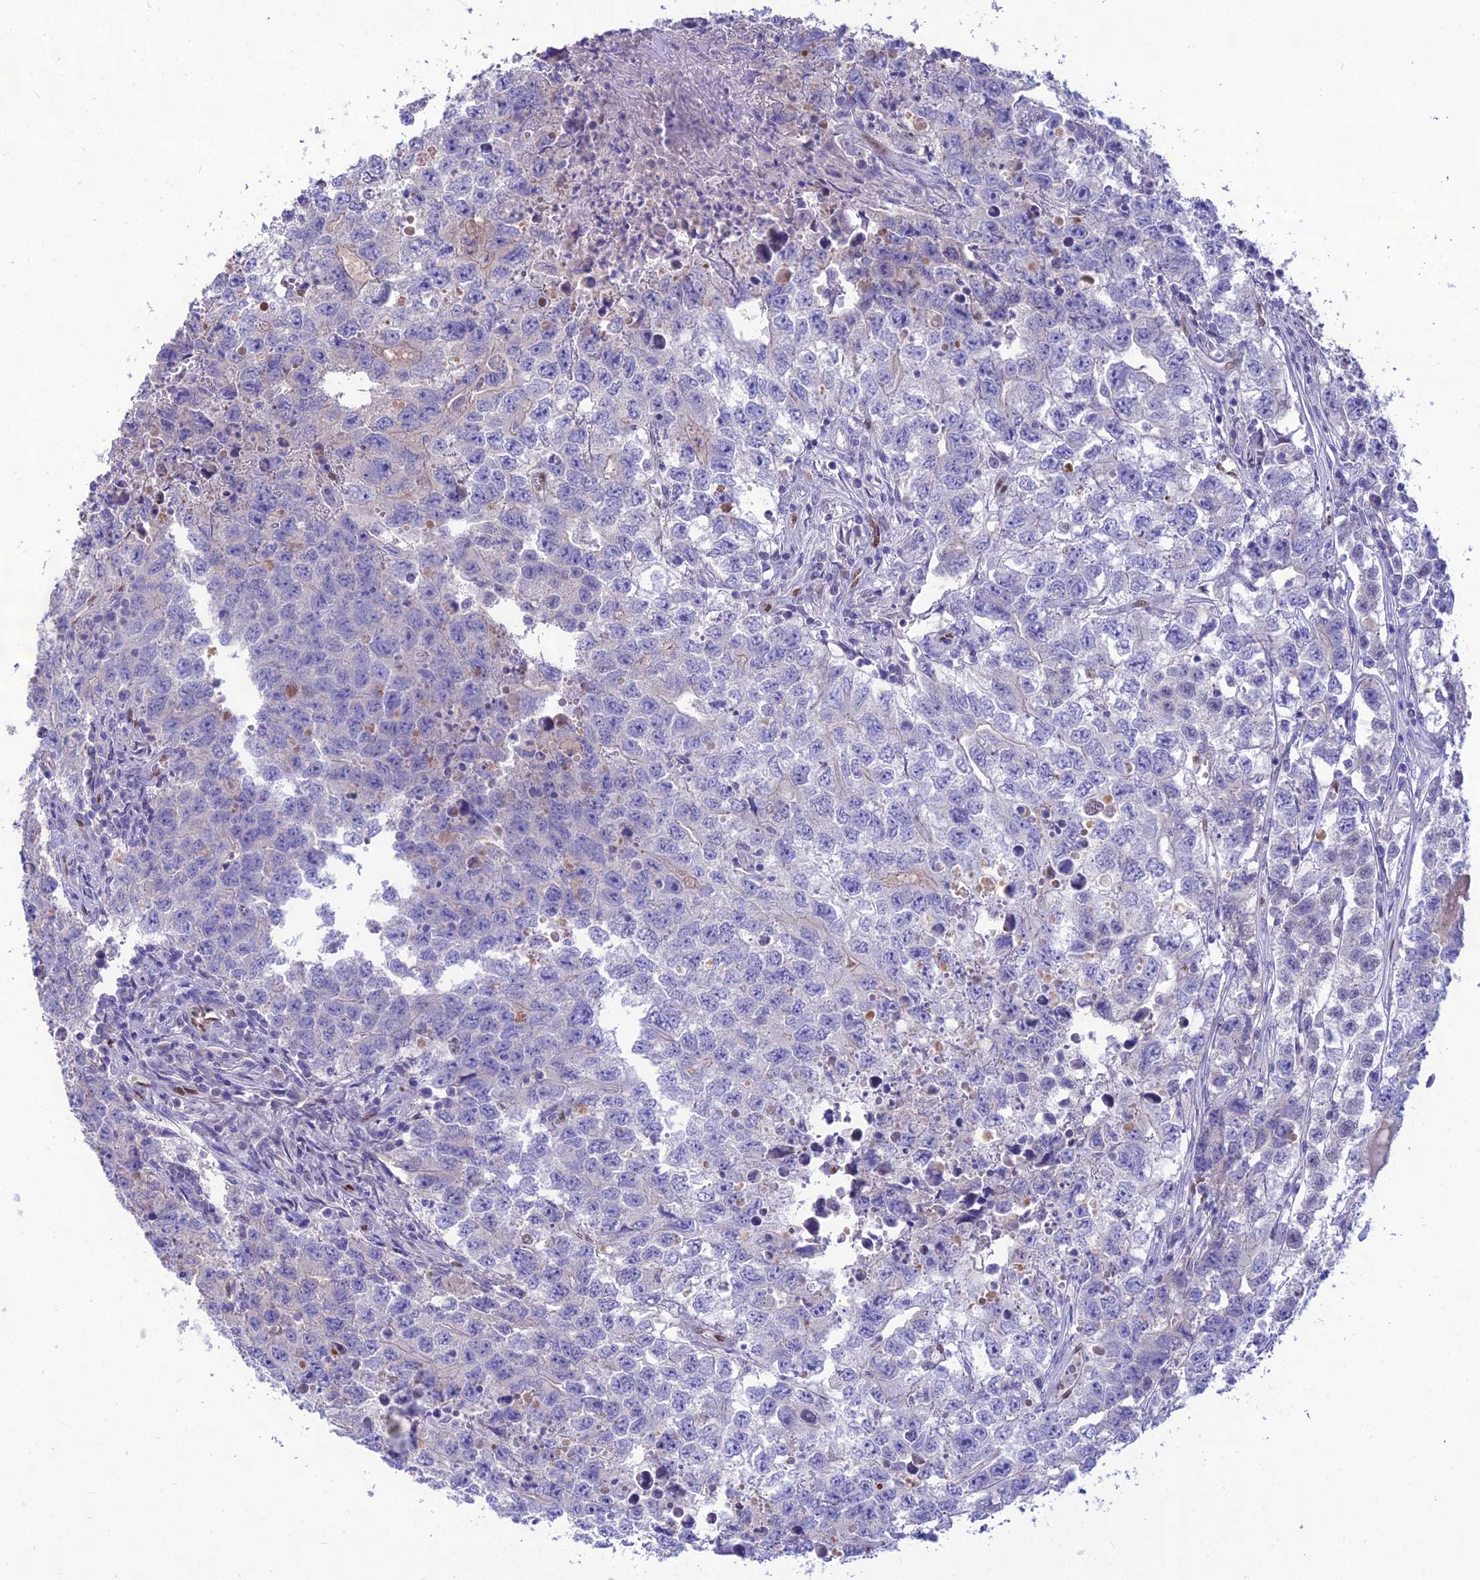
{"staining": {"intensity": "negative", "quantity": "none", "location": "none"}, "tissue": "testis cancer", "cell_type": "Tumor cells", "image_type": "cancer", "snomed": [{"axis": "morphology", "description": "Seminoma, NOS"}, {"axis": "morphology", "description": "Carcinoma, Embryonal, NOS"}, {"axis": "topography", "description": "Testis"}], "caption": "A micrograph of human testis cancer is negative for staining in tumor cells.", "gene": "NOVA2", "patient": {"sex": "male", "age": 43}}